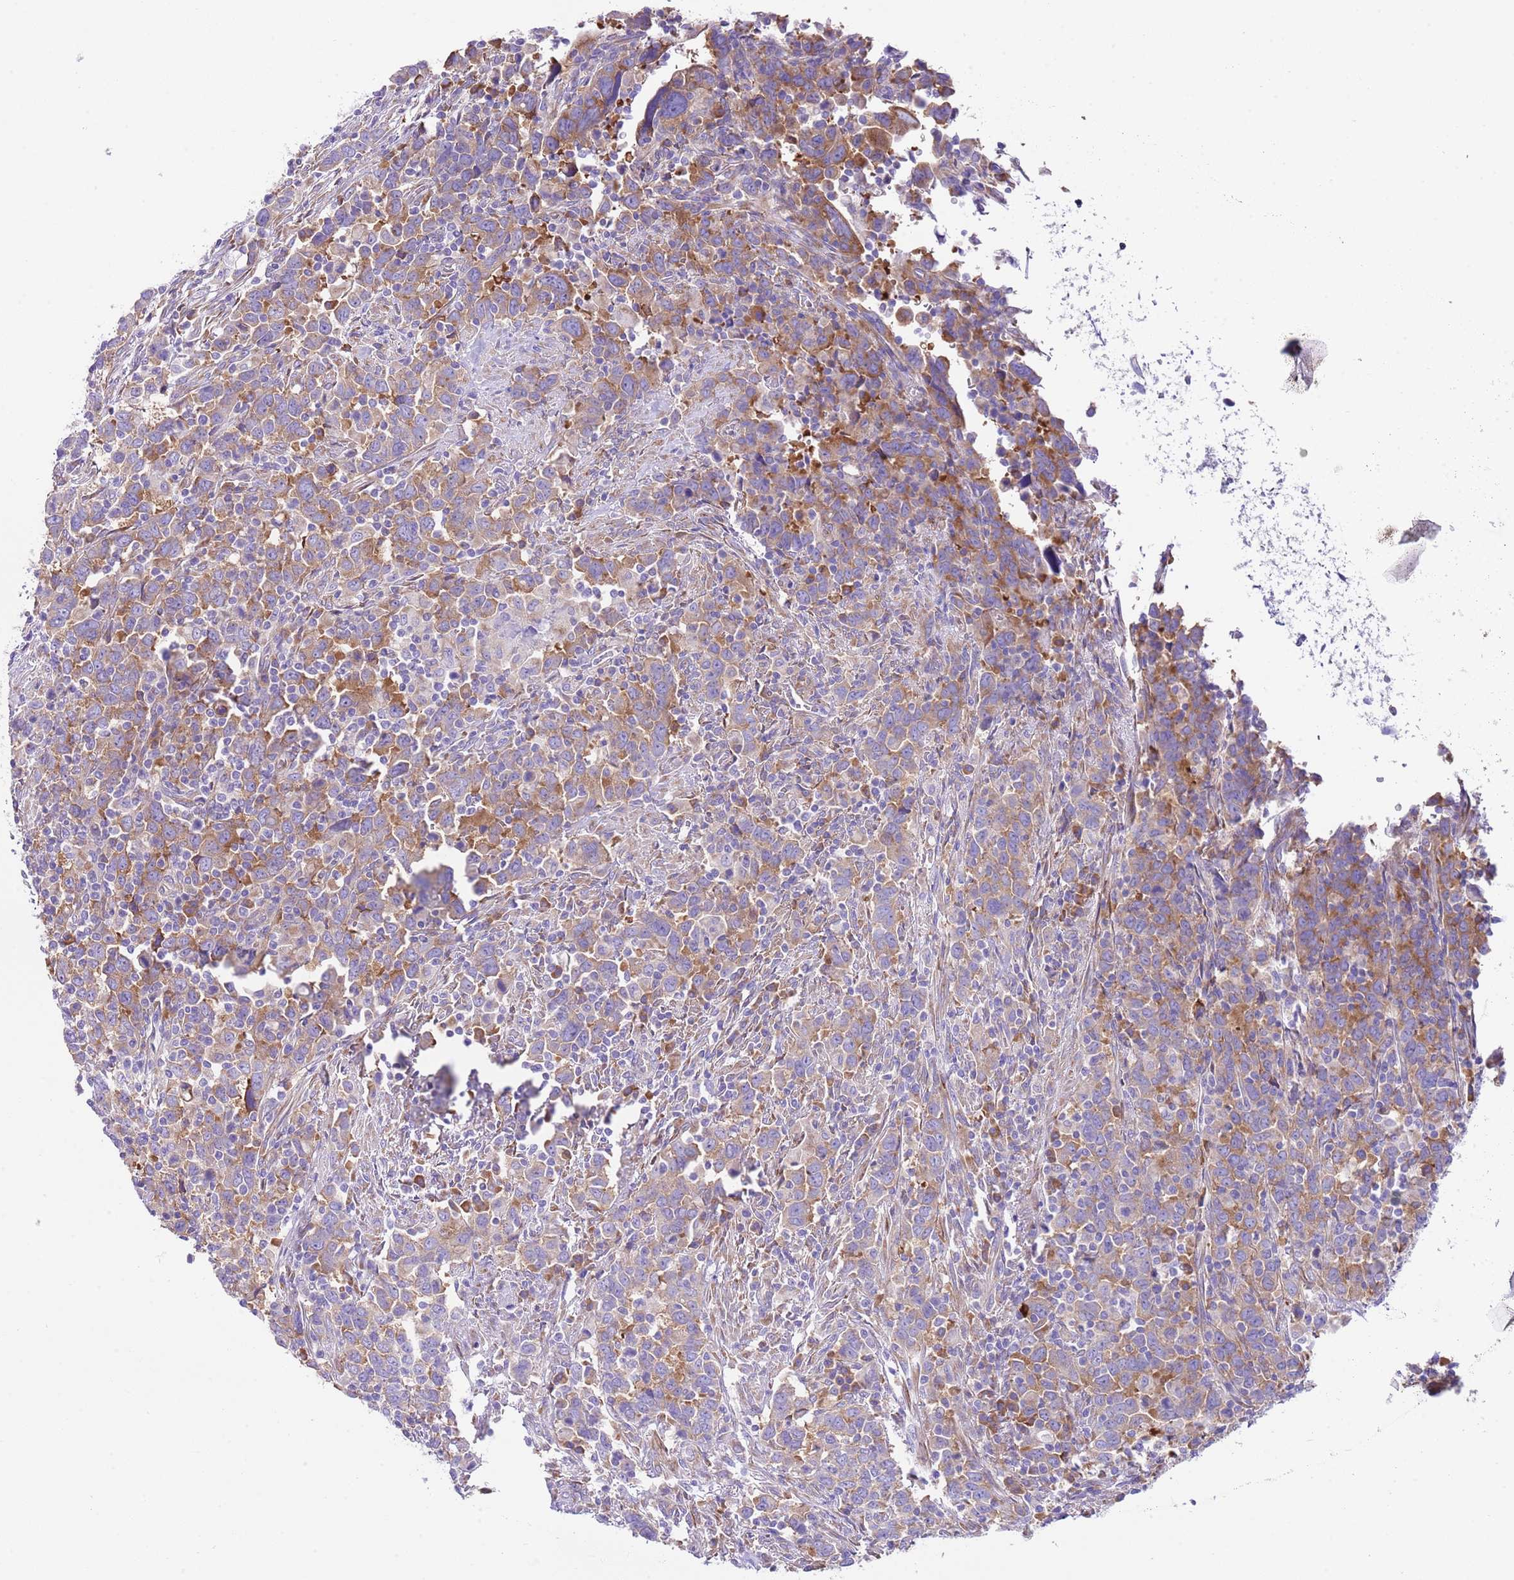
{"staining": {"intensity": "moderate", "quantity": "25%-75%", "location": "cytoplasmic/membranous"}, "tissue": "urothelial cancer", "cell_type": "Tumor cells", "image_type": "cancer", "snomed": [{"axis": "morphology", "description": "Urothelial carcinoma, High grade"}, {"axis": "topography", "description": "Urinary bladder"}], "caption": "Immunohistochemistry photomicrograph of human urothelial carcinoma (high-grade) stained for a protein (brown), which reveals medium levels of moderate cytoplasmic/membranous staining in about 25%-75% of tumor cells.", "gene": "RPS10", "patient": {"sex": "male", "age": 61}}